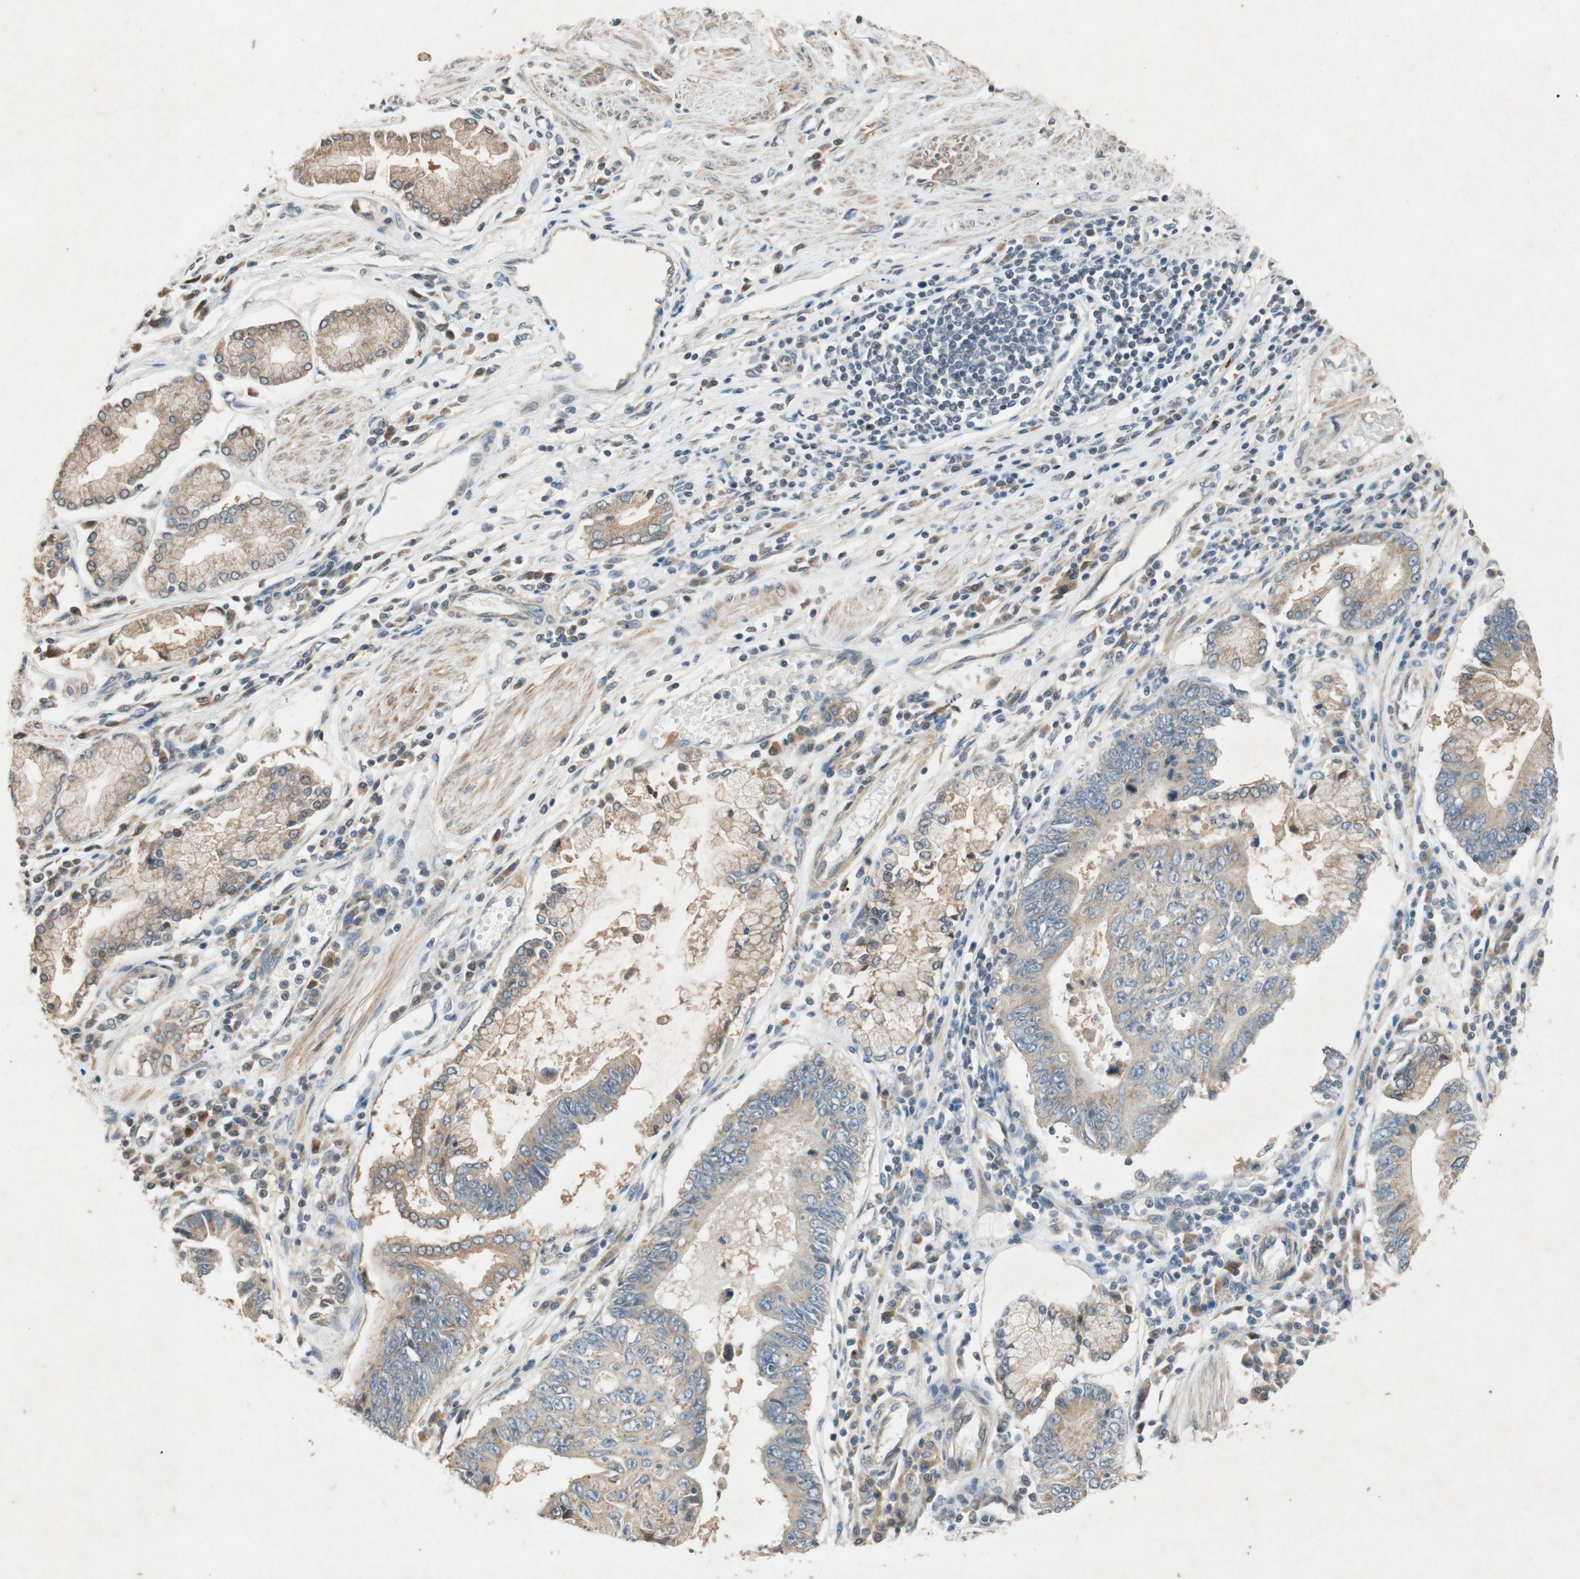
{"staining": {"intensity": "weak", "quantity": ">75%", "location": "cytoplasmic/membranous"}, "tissue": "stomach cancer", "cell_type": "Tumor cells", "image_type": "cancer", "snomed": [{"axis": "morphology", "description": "Adenocarcinoma, NOS"}, {"axis": "topography", "description": "Stomach"}], "caption": "Tumor cells exhibit low levels of weak cytoplasmic/membranous expression in approximately >75% of cells in human adenocarcinoma (stomach).", "gene": "ATP2C1", "patient": {"sex": "male", "age": 59}}